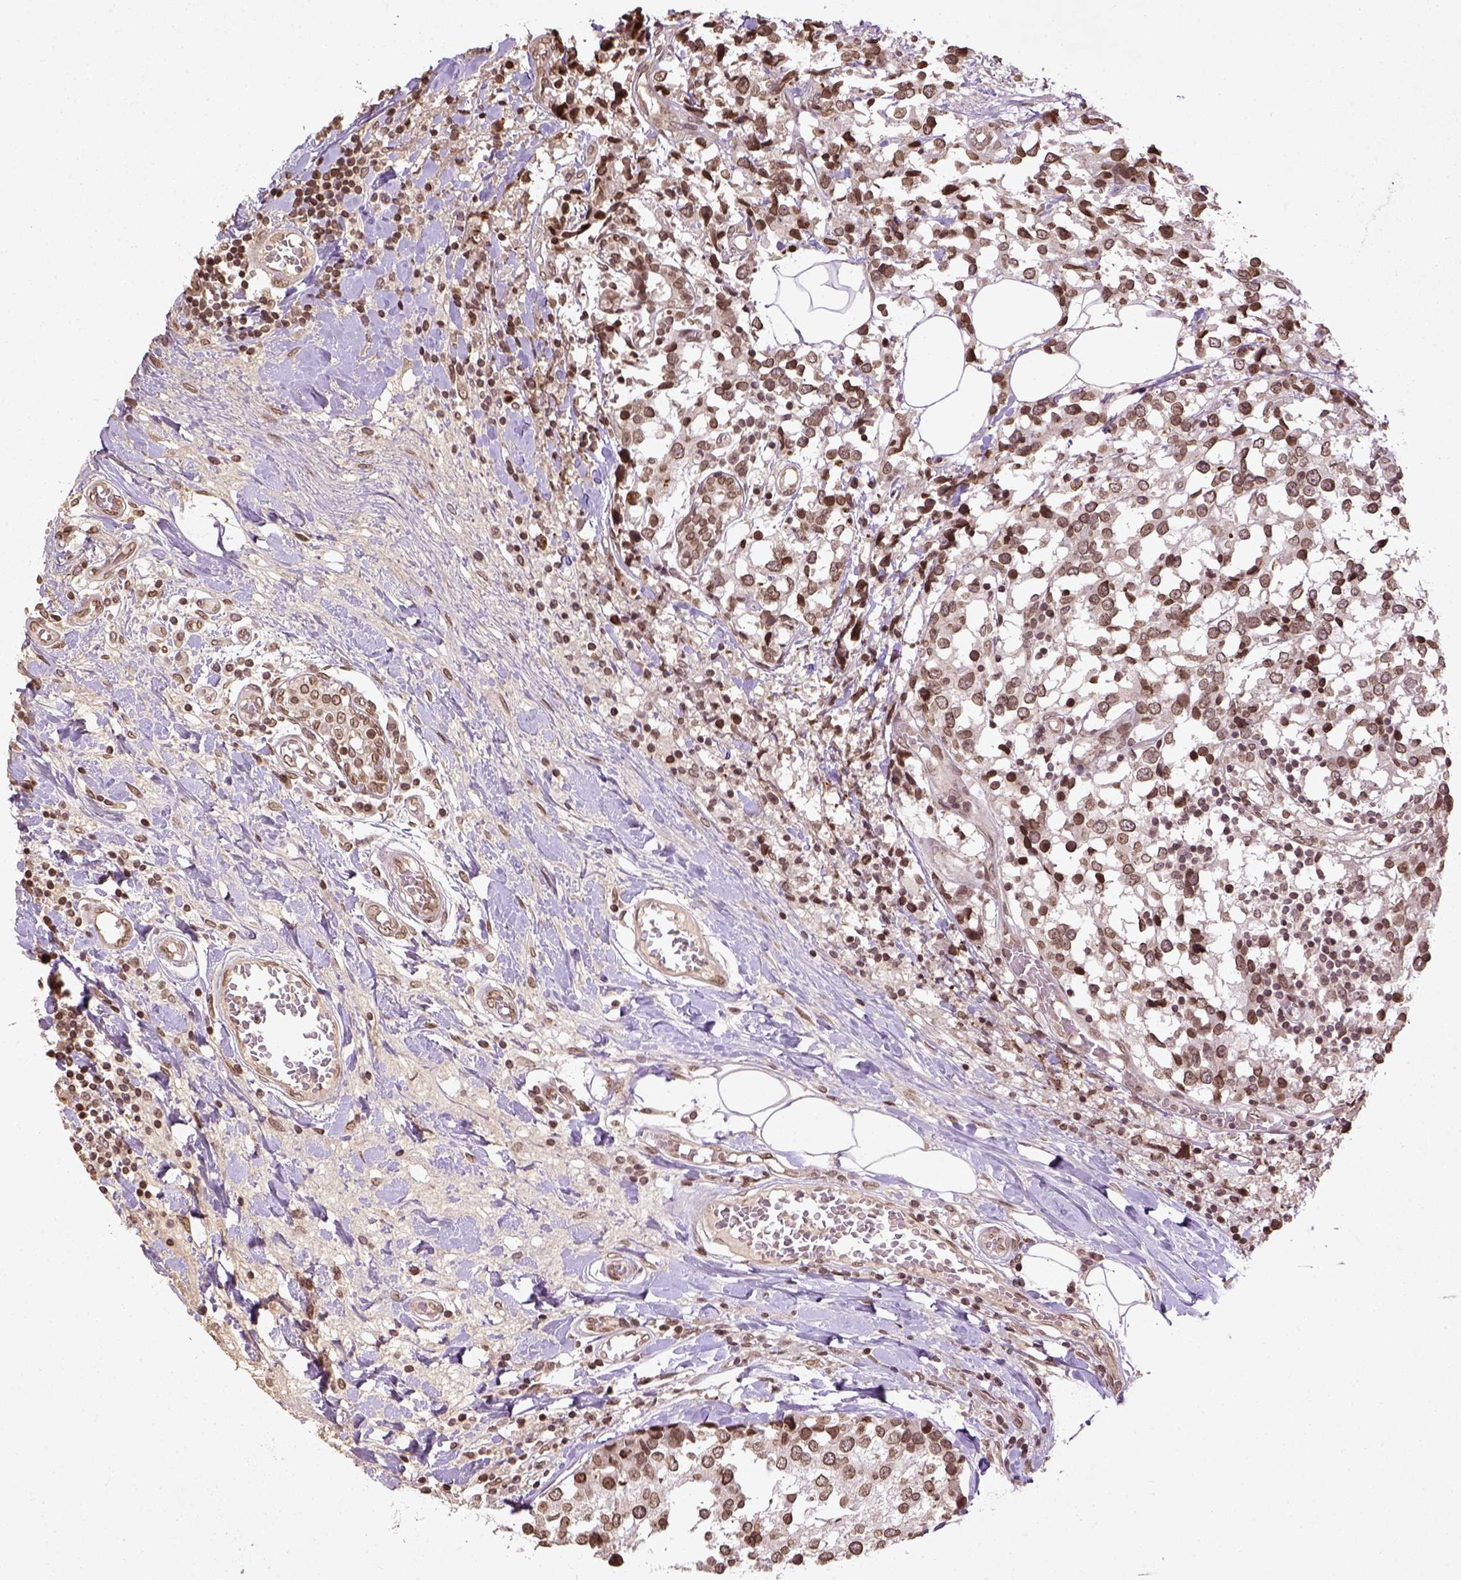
{"staining": {"intensity": "moderate", "quantity": ">75%", "location": "nuclear"}, "tissue": "breast cancer", "cell_type": "Tumor cells", "image_type": "cancer", "snomed": [{"axis": "morphology", "description": "Lobular carcinoma"}, {"axis": "topography", "description": "Breast"}], "caption": "Immunohistochemical staining of human breast cancer (lobular carcinoma) shows medium levels of moderate nuclear protein positivity in about >75% of tumor cells. The staining is performed using DAB (3,3'-diaminobenzidine) brown chromogen to label protein expression. The nuclei are counter-stained blue using hematoxylin.", "gene": "BANF1", "patient": {"sex": "female", "age": 59}}